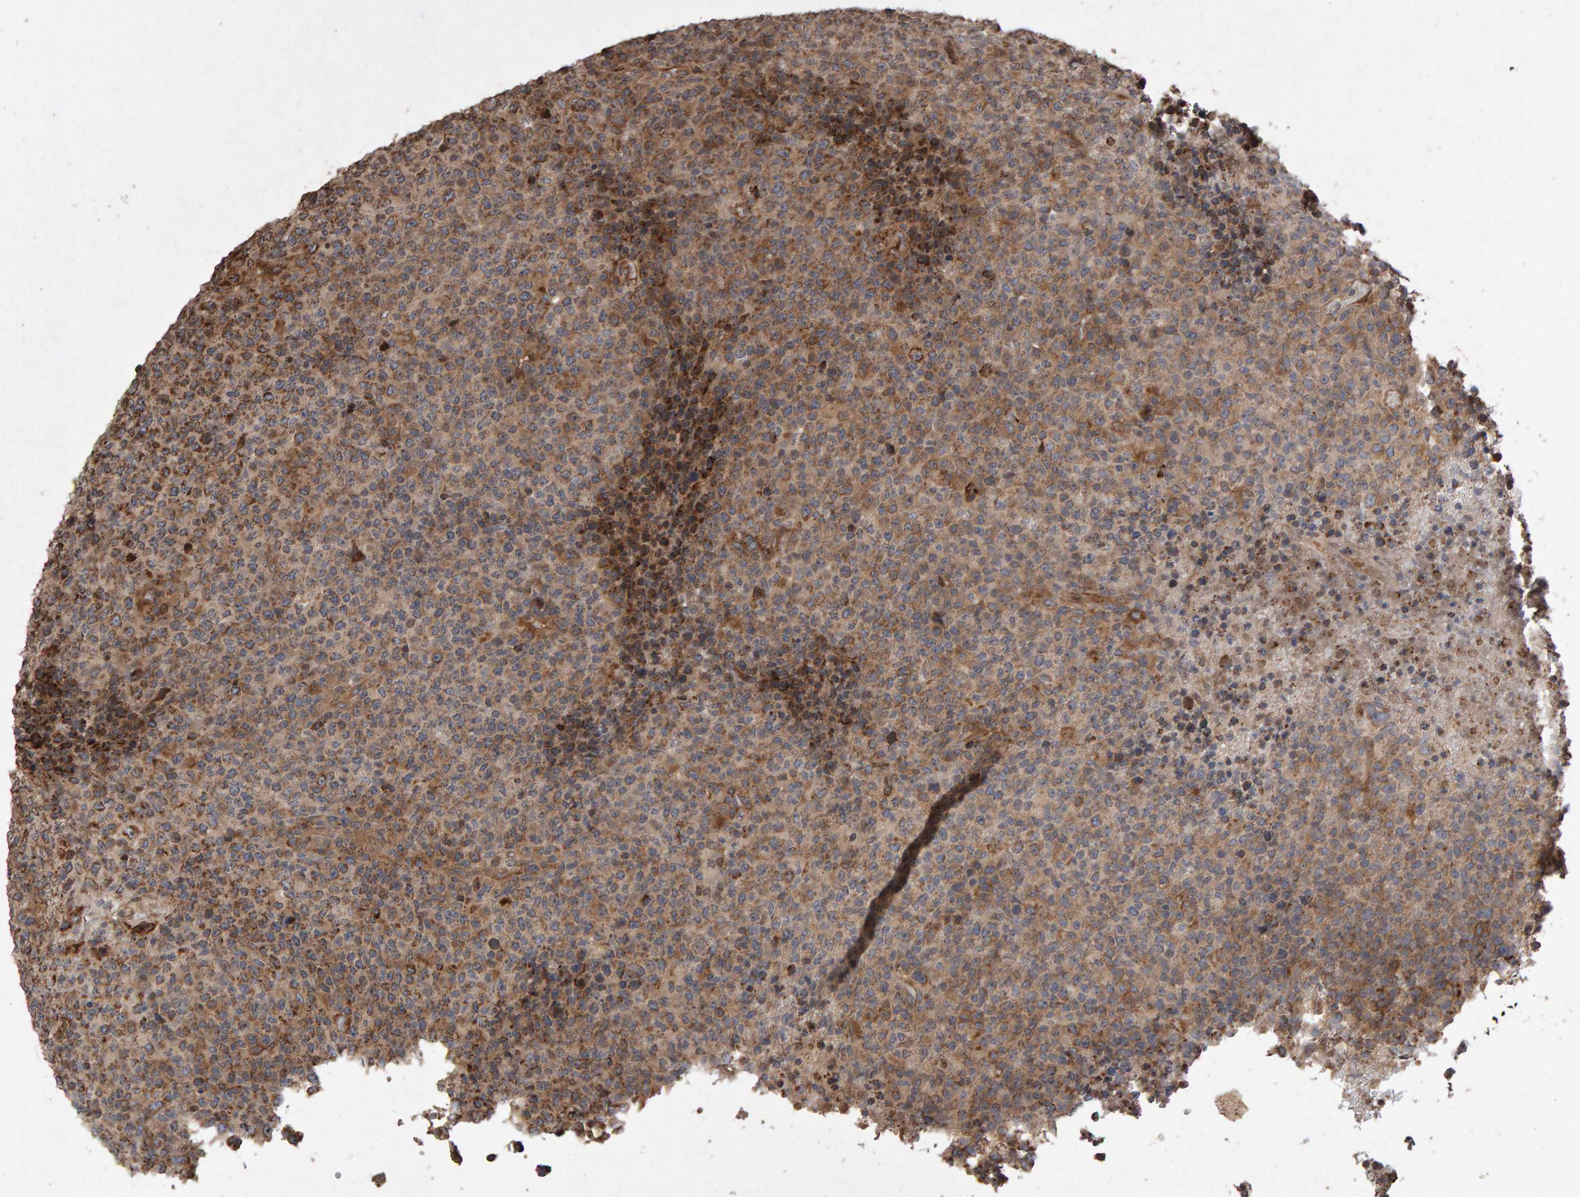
{"staining": {"intensity": "moderate", "quantity": "25%-75%", "location": "cytoplasmic/membranous"}, "tissue": "lymphoma", "cell_type": "Tumor cells", "image_type": "cancer", "snomed": [{"axis": "morphology", "description": "Malignant lymphoma, non-Hodgkin's type, High grade"}, {"axis": "topography", "description": "Lymph node"}], "caption": "Lymphoma tissue demonstrates moderate cytoplasmic/membranous expression in approximately 25%-75% of tumor cells, visualized by immunohistochemistry. The staining was performed using DAB (3,3'-diaminobenzidine), with brown indicating positive protein expression. Nuclei are stained blue with hematoxylin.", "gene": "OSBP2", "patient": {"sex": "male", "age": 13}}